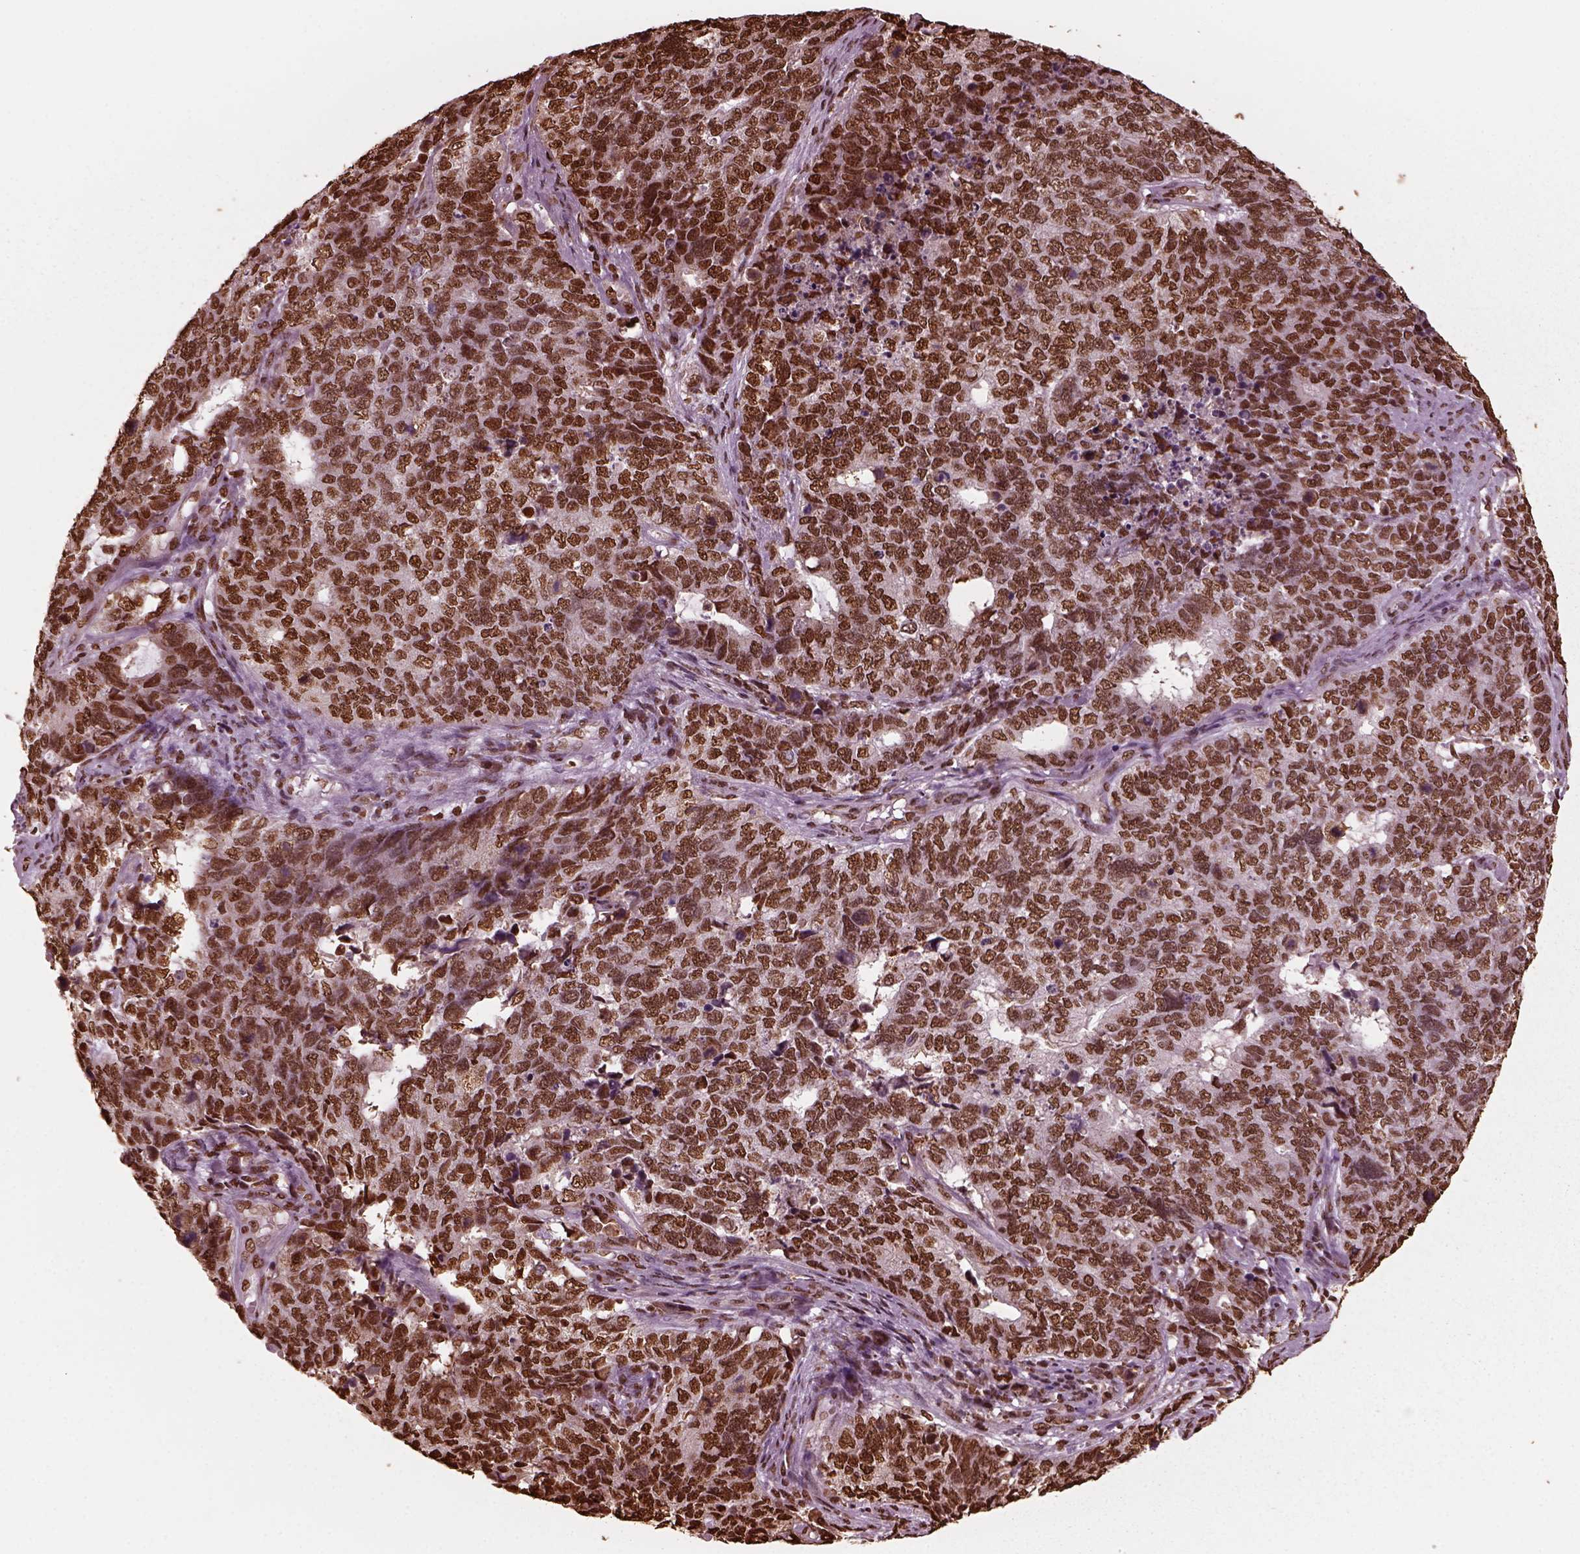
{"staining": {"intensity": "strong", "quantity": ">75%", "location": "nuclear"}, "tissue": "cervical cancer", "cell_type": "Tumor cells", "image_type": "cancer", "snomed": [{"axis": "morphology", "description": "Squamous cell carcinoma, NOS"}, {"axis": "topography", "description": "Cervix"}], "caption": "Human cervical cancer stained with a brown dye shows strong nuclear positive positivity in about >75% of tumor cells.", "gene": "NSD1", "patient": {"sex": "female", "age": 63}}